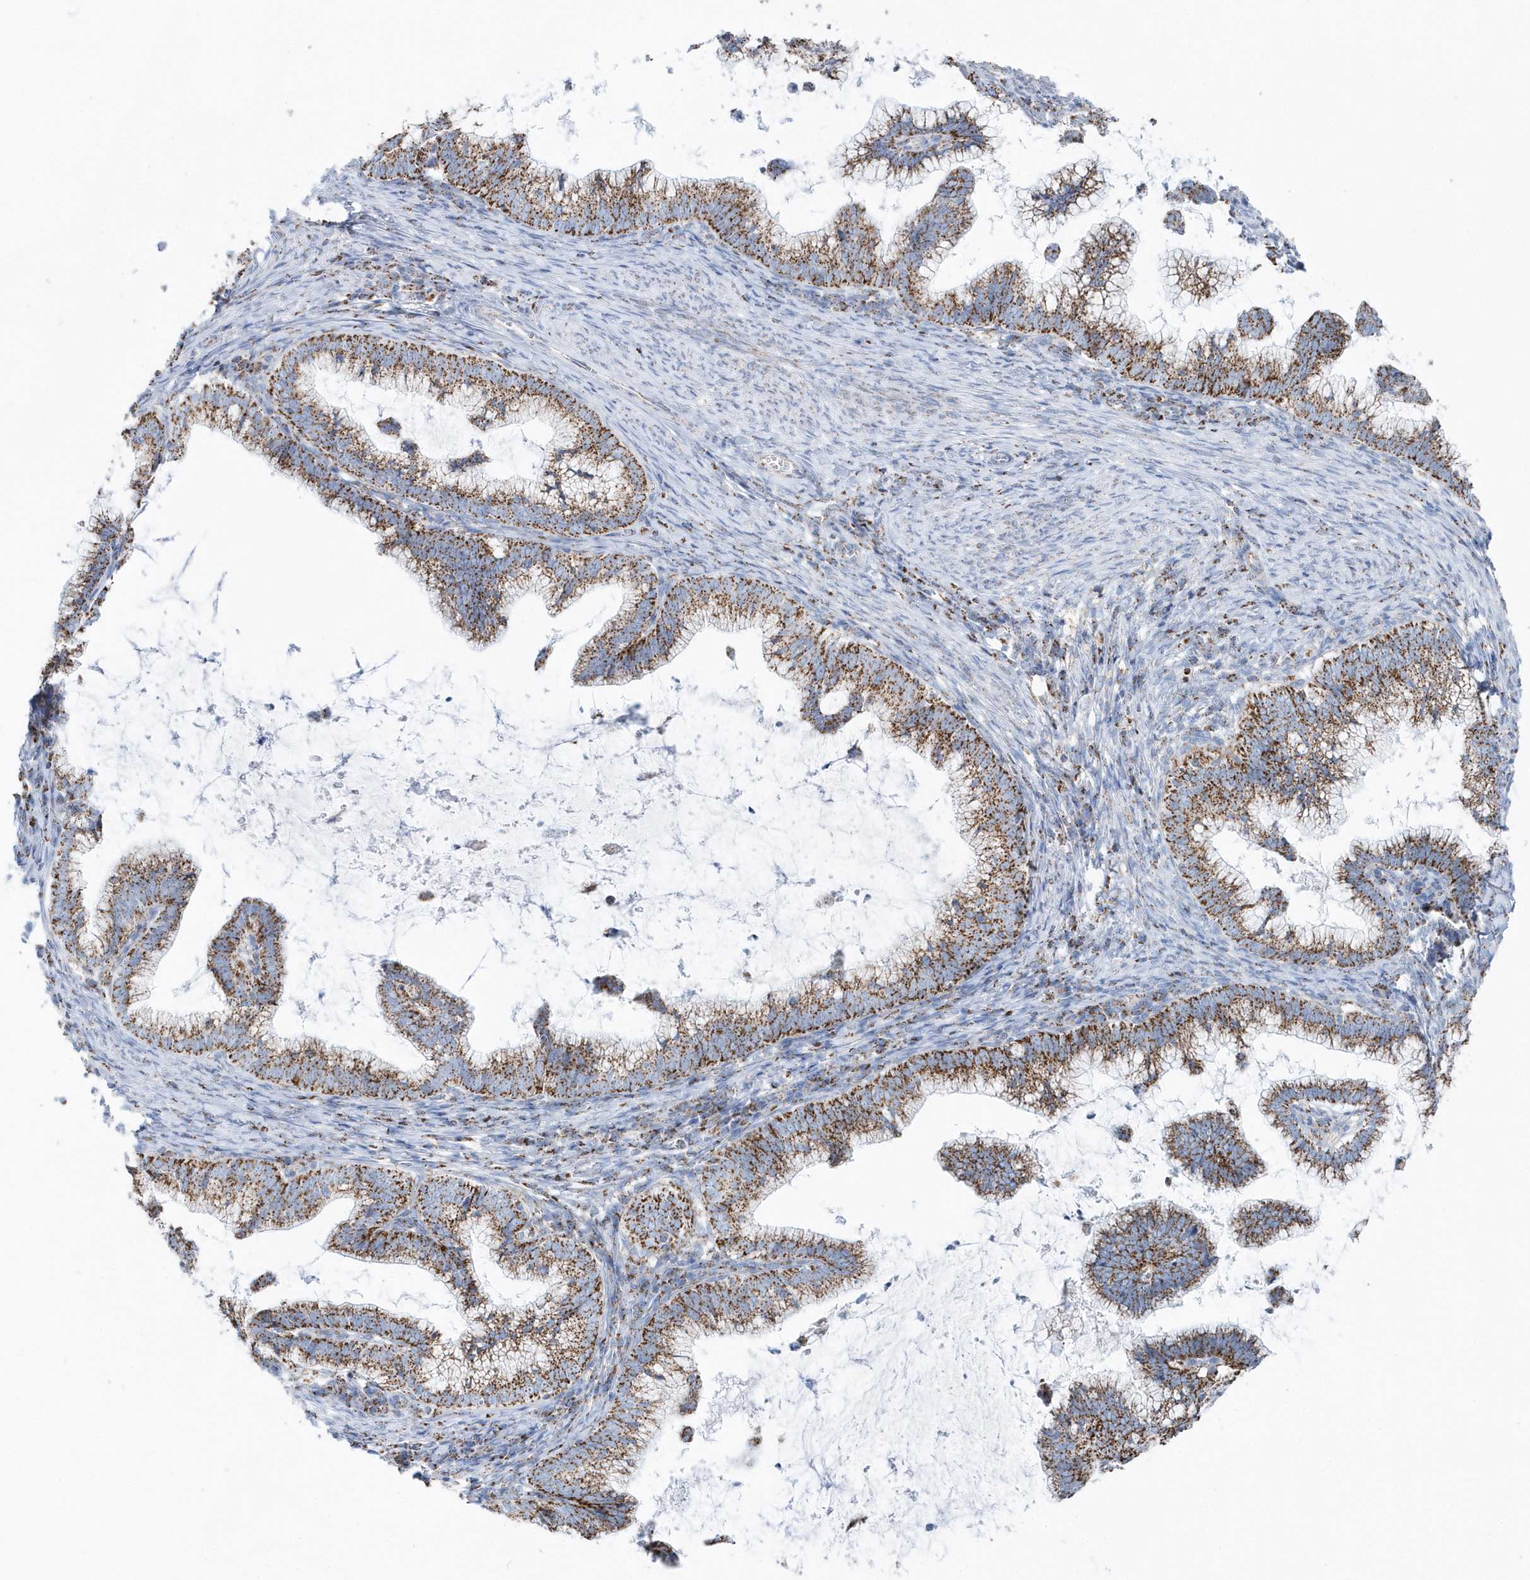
{"staining": {"intensity": "moderate", "quantity": ">75%", "location": "cytoplasmic/membranous"}, "tissue": "cervical cancer", "cell_type": "Tumor cells", "image_type": "cancer", "snomed": [{"axis": "morphology", "description": "Adenocarcinoma, NOS"}, {"axis": "topography", "description": "Cervix"}], "caption": "IHC photomicrograph of human cervical cancer (adenocarcinoma) stained for a protein (brown), which reveals medium levels of moderate cytoplasmic/membranous staining in about >75% of tumor cells.", "gene": "TMCO6", "patient": {"sex": "female", "age": 36}}